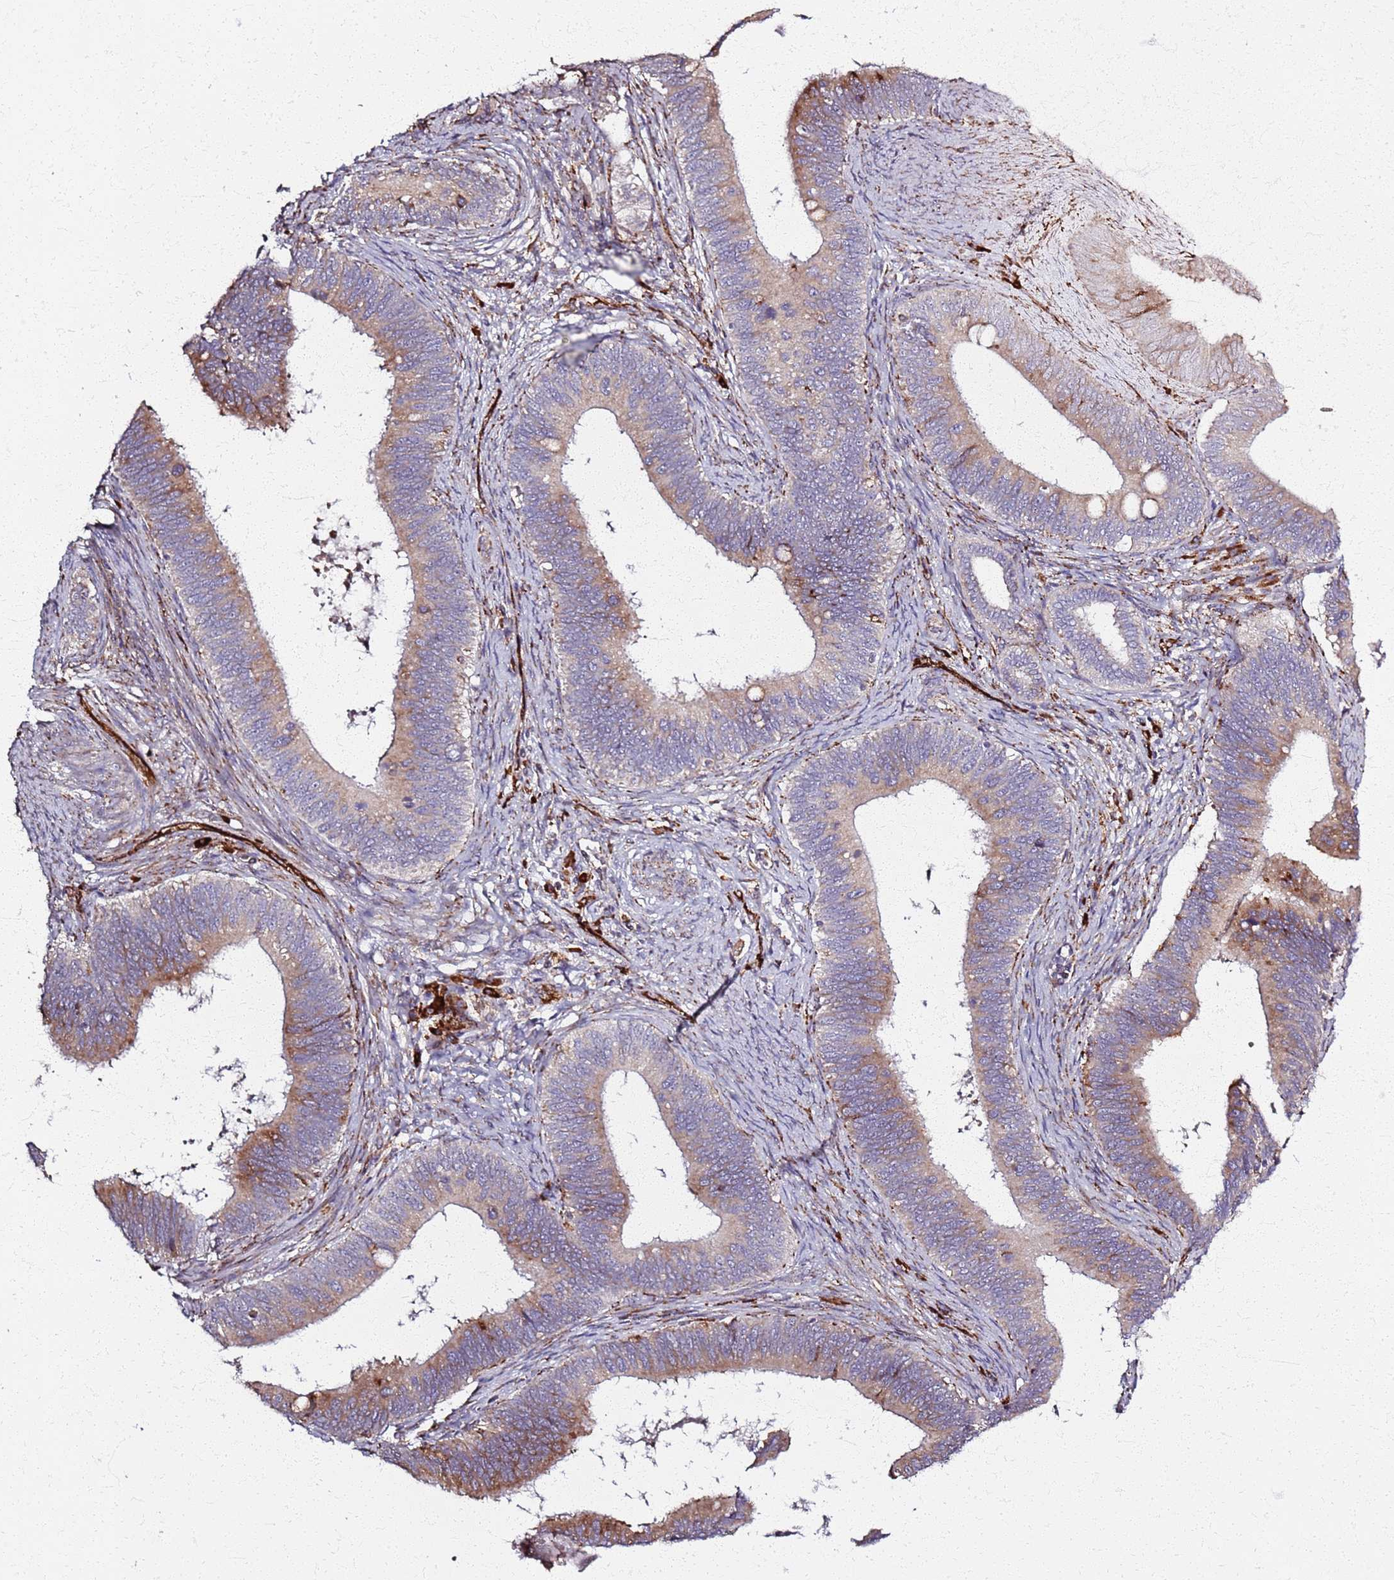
{"staining": {"intensity": "moderate", "quantity": "25%-75%", "location": "cytoplasmic/membranous"}, "tissue": "cervical cancer", "cell_type": "Tumor cells", "image_type": "cancer", "snomed": [{"axis": "morphology", "description": "Adenocarcinoma, NOS"}, {"axis": "topography", "description": "Cervix"}], "caption": "The immunohistochemical stain highlights moderate cytoplasmic/membranous expression in tumor cells of cervical cancer (adenocarcinoma) tissue.", "gene": "KRI1", "patient": {"sex": "female", "age": 42}}